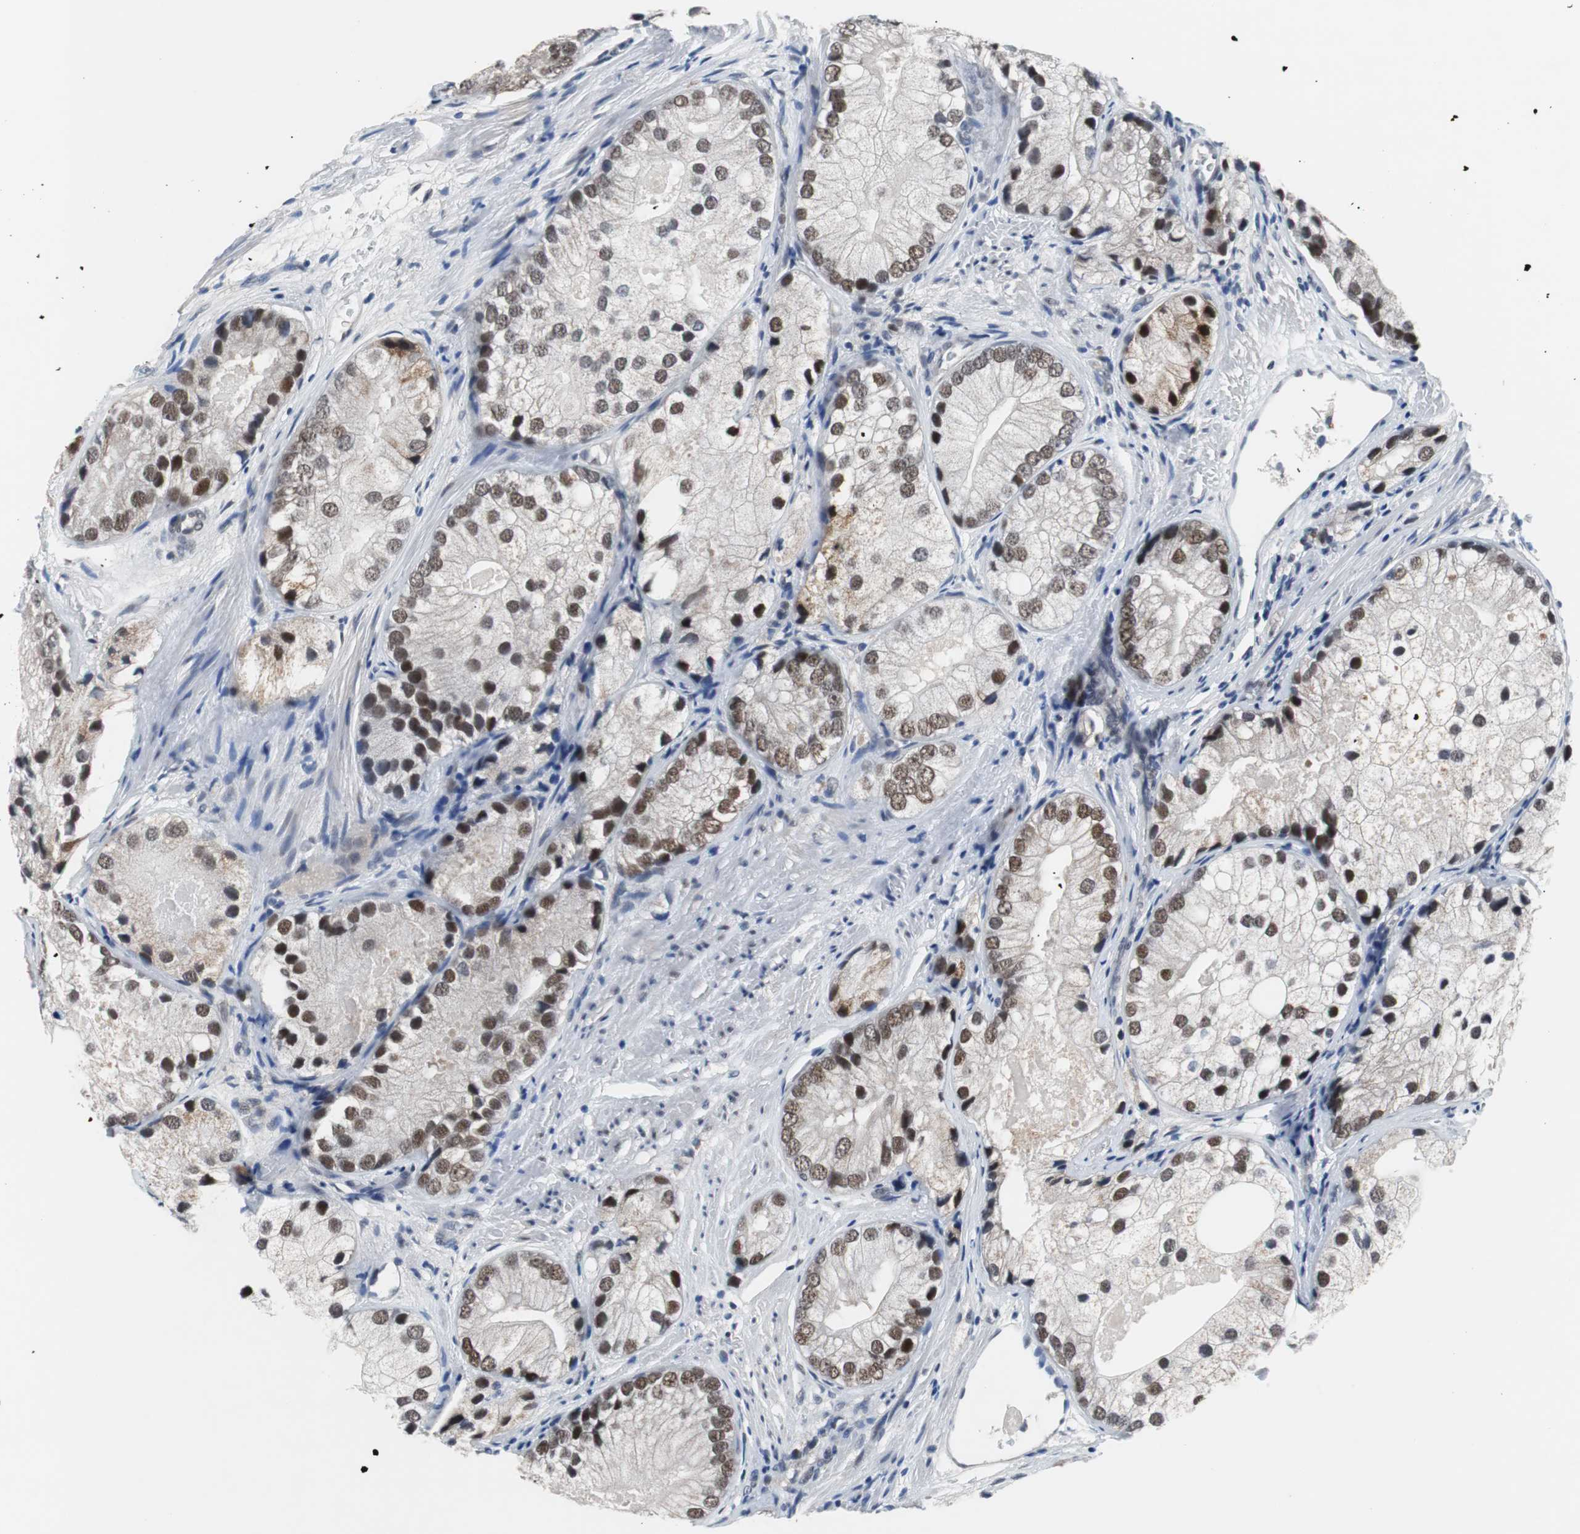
{"staining": {"intensity": "moderate", "quantity": "25%-75%", "location": "nuclear"}, "tissue": "prostate cancer", "cell_type": "Tumor cells", "image_type": "cancer", "snomed": [{"axis": "morphology", "description": "Adenocarcinoma, Low grade"}, {"axis": "topography", "description": "Prostate"}], "caption": "IHC micrograph of human prostate adenocarcinoma (low-grade) stained for a protein (brown), which displays medium levels of moderate nuclear positivity in approximately 25%-75% of tumor cells.", "gene": "USP28", "patient": {"sex": "male", "age": 69}}